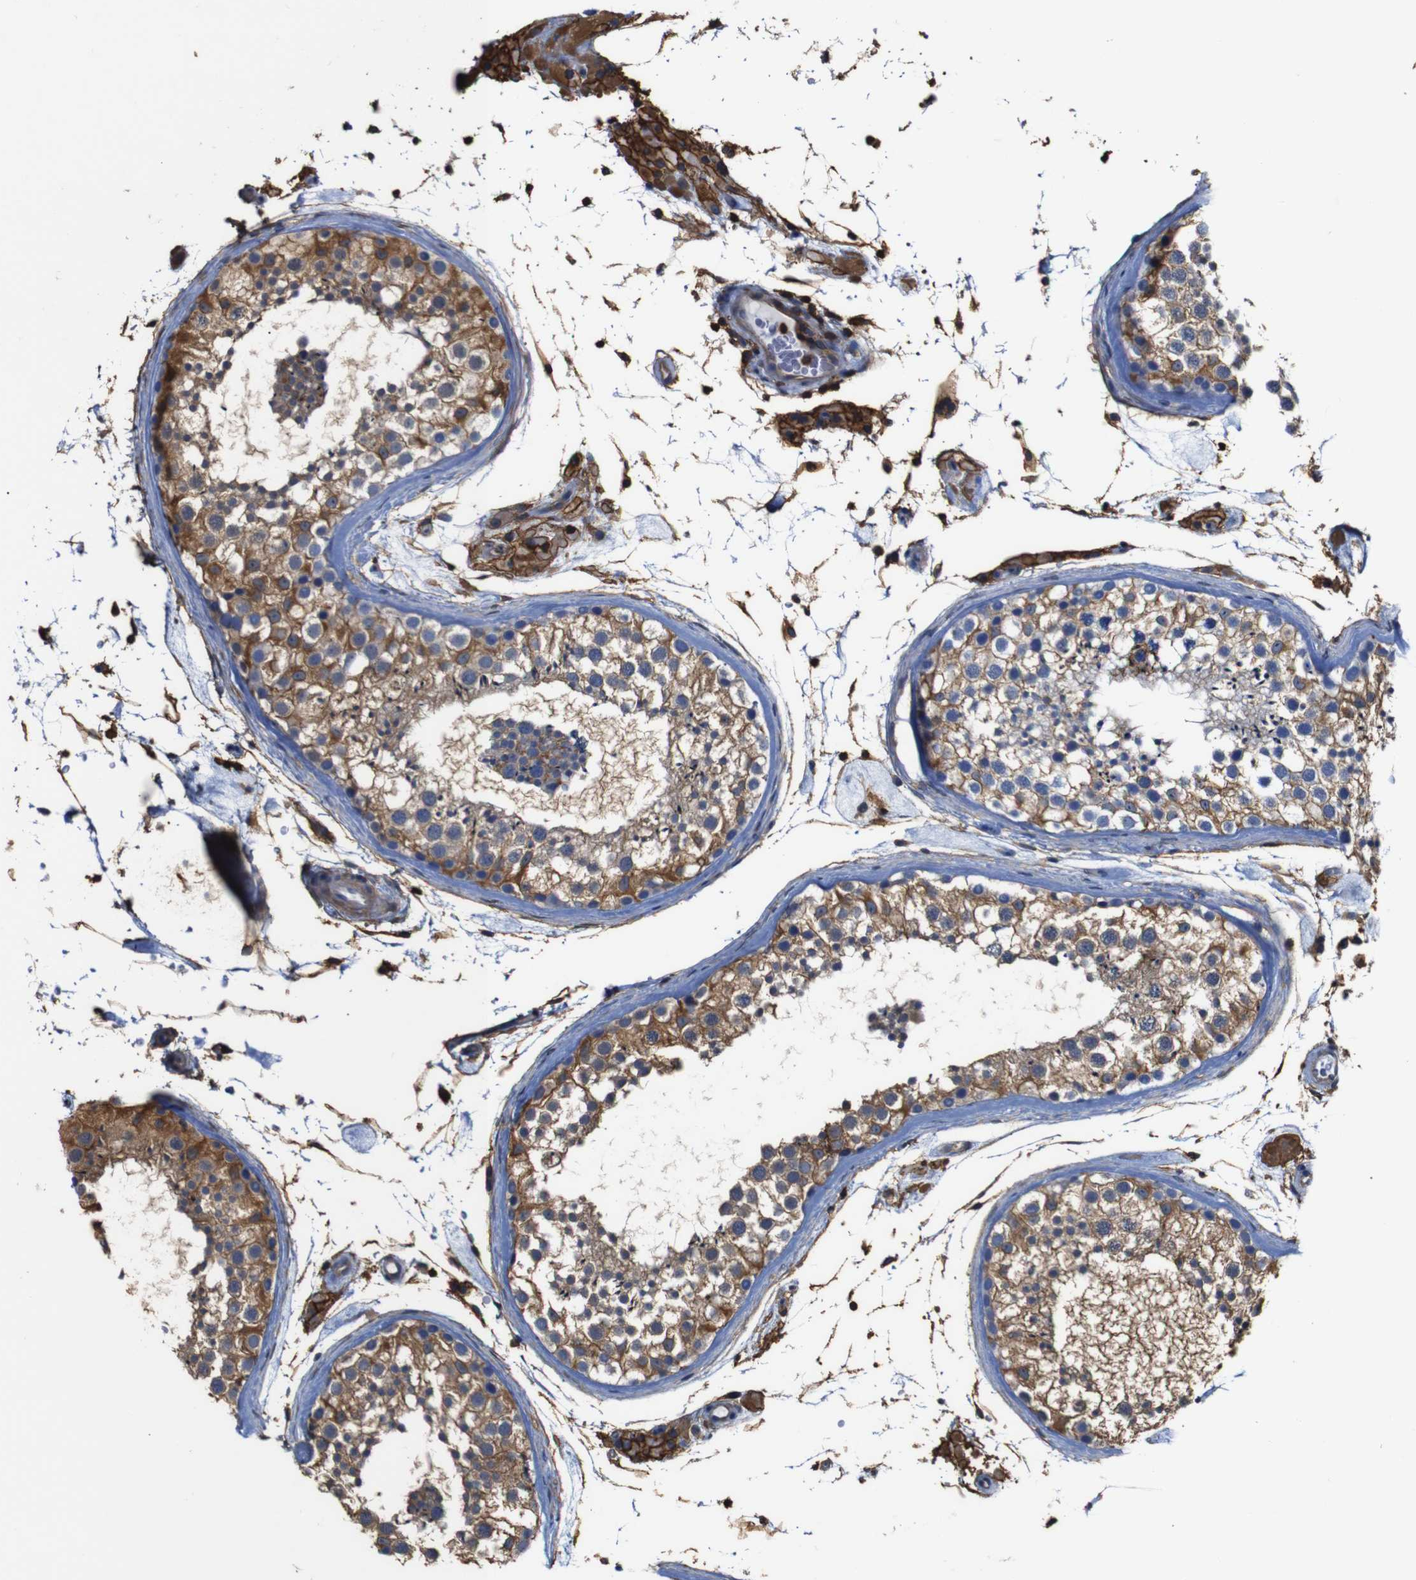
{"staining": {"intensity": "moderate", "quantity": ">75%", "location": "cytoplasmic/membranous"}, "tissue": "testis", "cell_type": "Cells in seminiferous ducts", "image_type": "normal", "snomed": [{"axis": "morphology", "description": "Normal tissue, NOS"}, {"axis": "topography", "description": "Testis"}], "caption": "This is a photomicrograph of immunohistochemistry (IHC) staining of normal testis, which shows moderate expression in the cytoplasmic/membranous of cells in seminiferous ducts.", "gene": "PI4KA", "patient": {"sex": "male", "age": 46}}